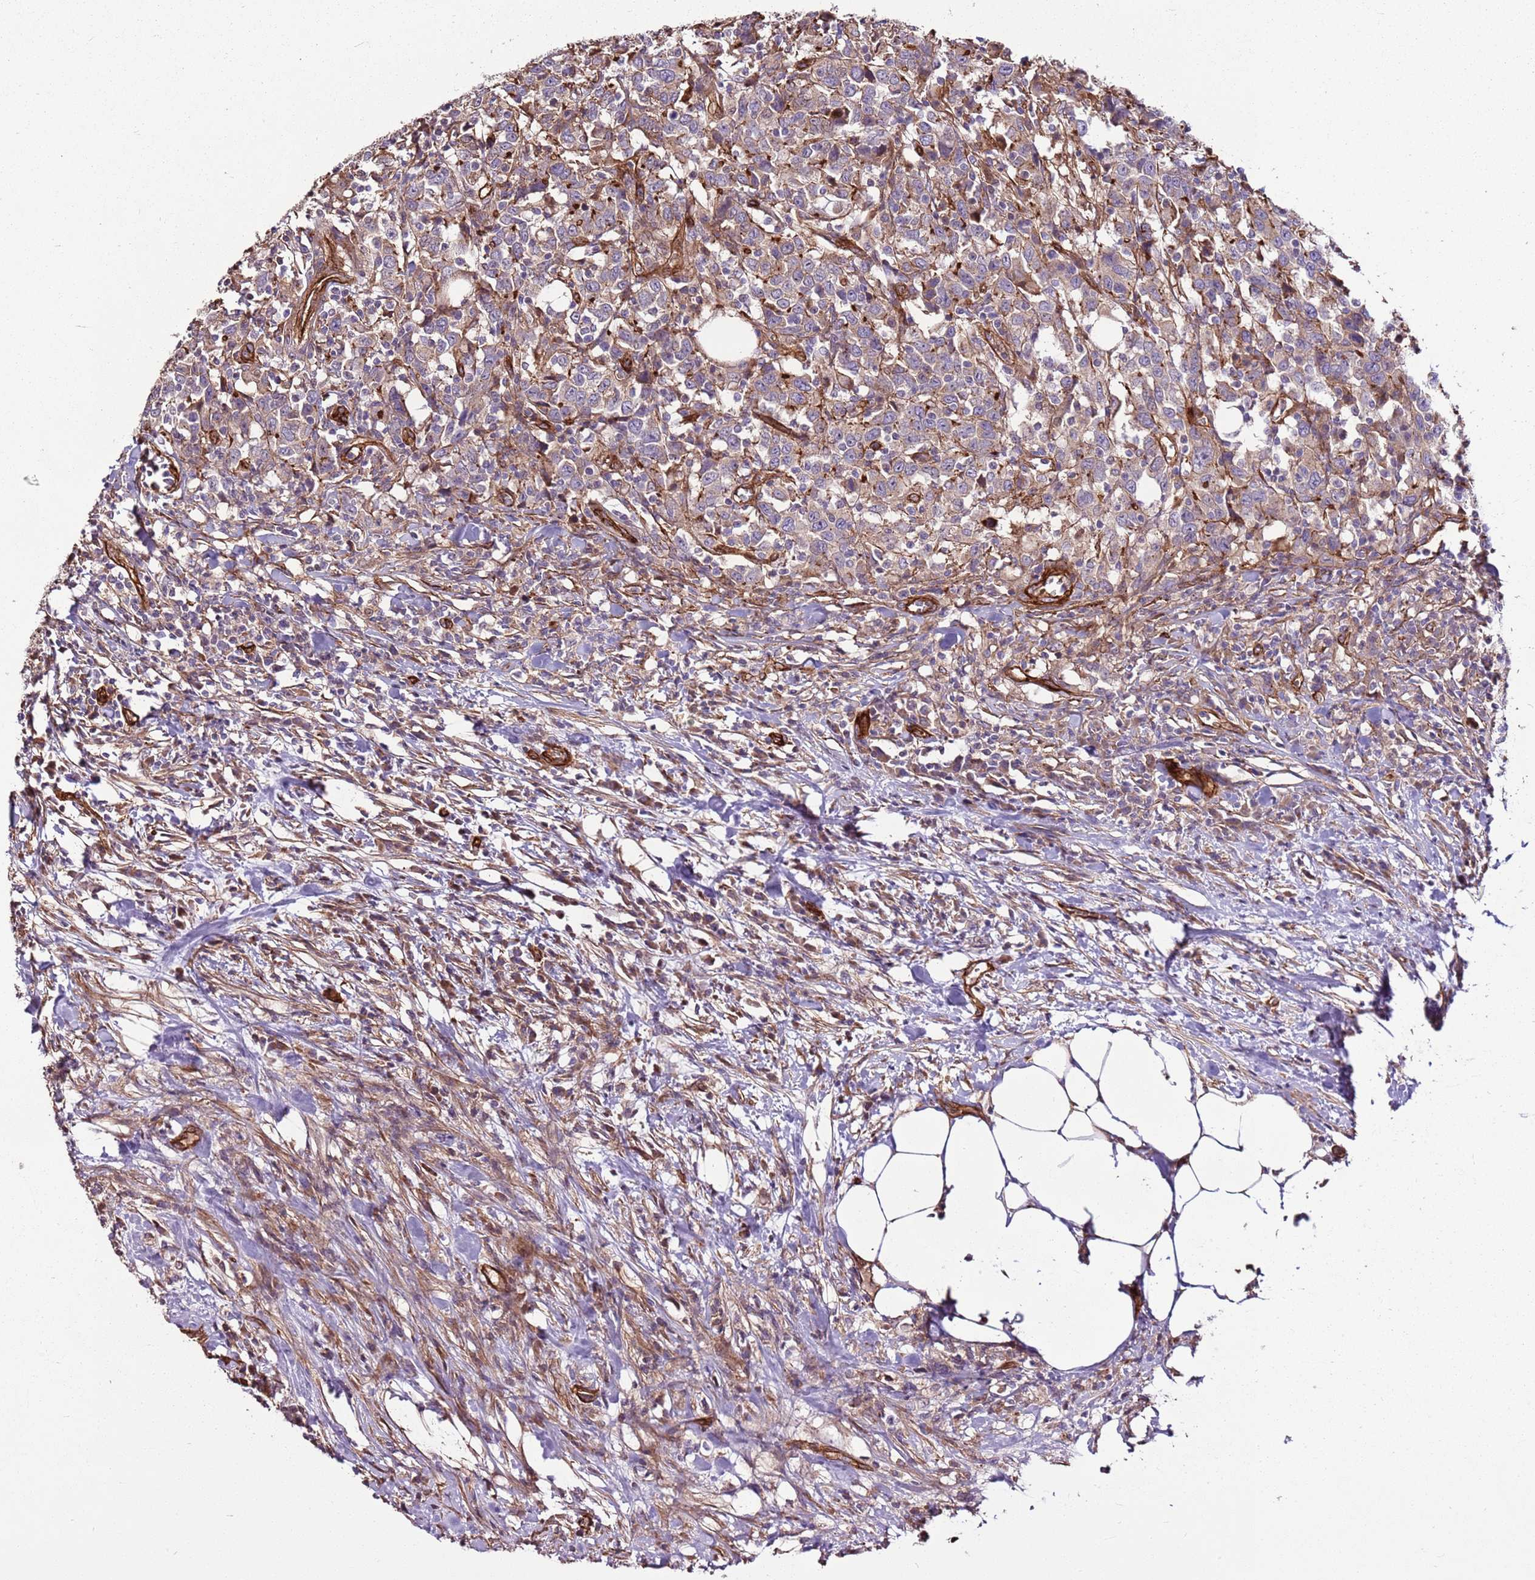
{"staining": {"intensity": "strong", "quantity": "25%-75%", "location": "cytoplasmic/membranous"}, "tissue": "urothelial cancer", "cell_type": "Tumor cells", "image_type": "cancer", "snomed": [{"axis": "morphology", "description": "Urothelial carcinoma, High grade"}, {"axis": "topography", "description": "Urinary bladder"}], "caption": "High-grade urothelial carcinoma stained for a protein shows strong cytoplasmic/membranous positivity in tumor cells.", "gene": "ZNF827", "patient": {"sex": "male", "age": 61}}